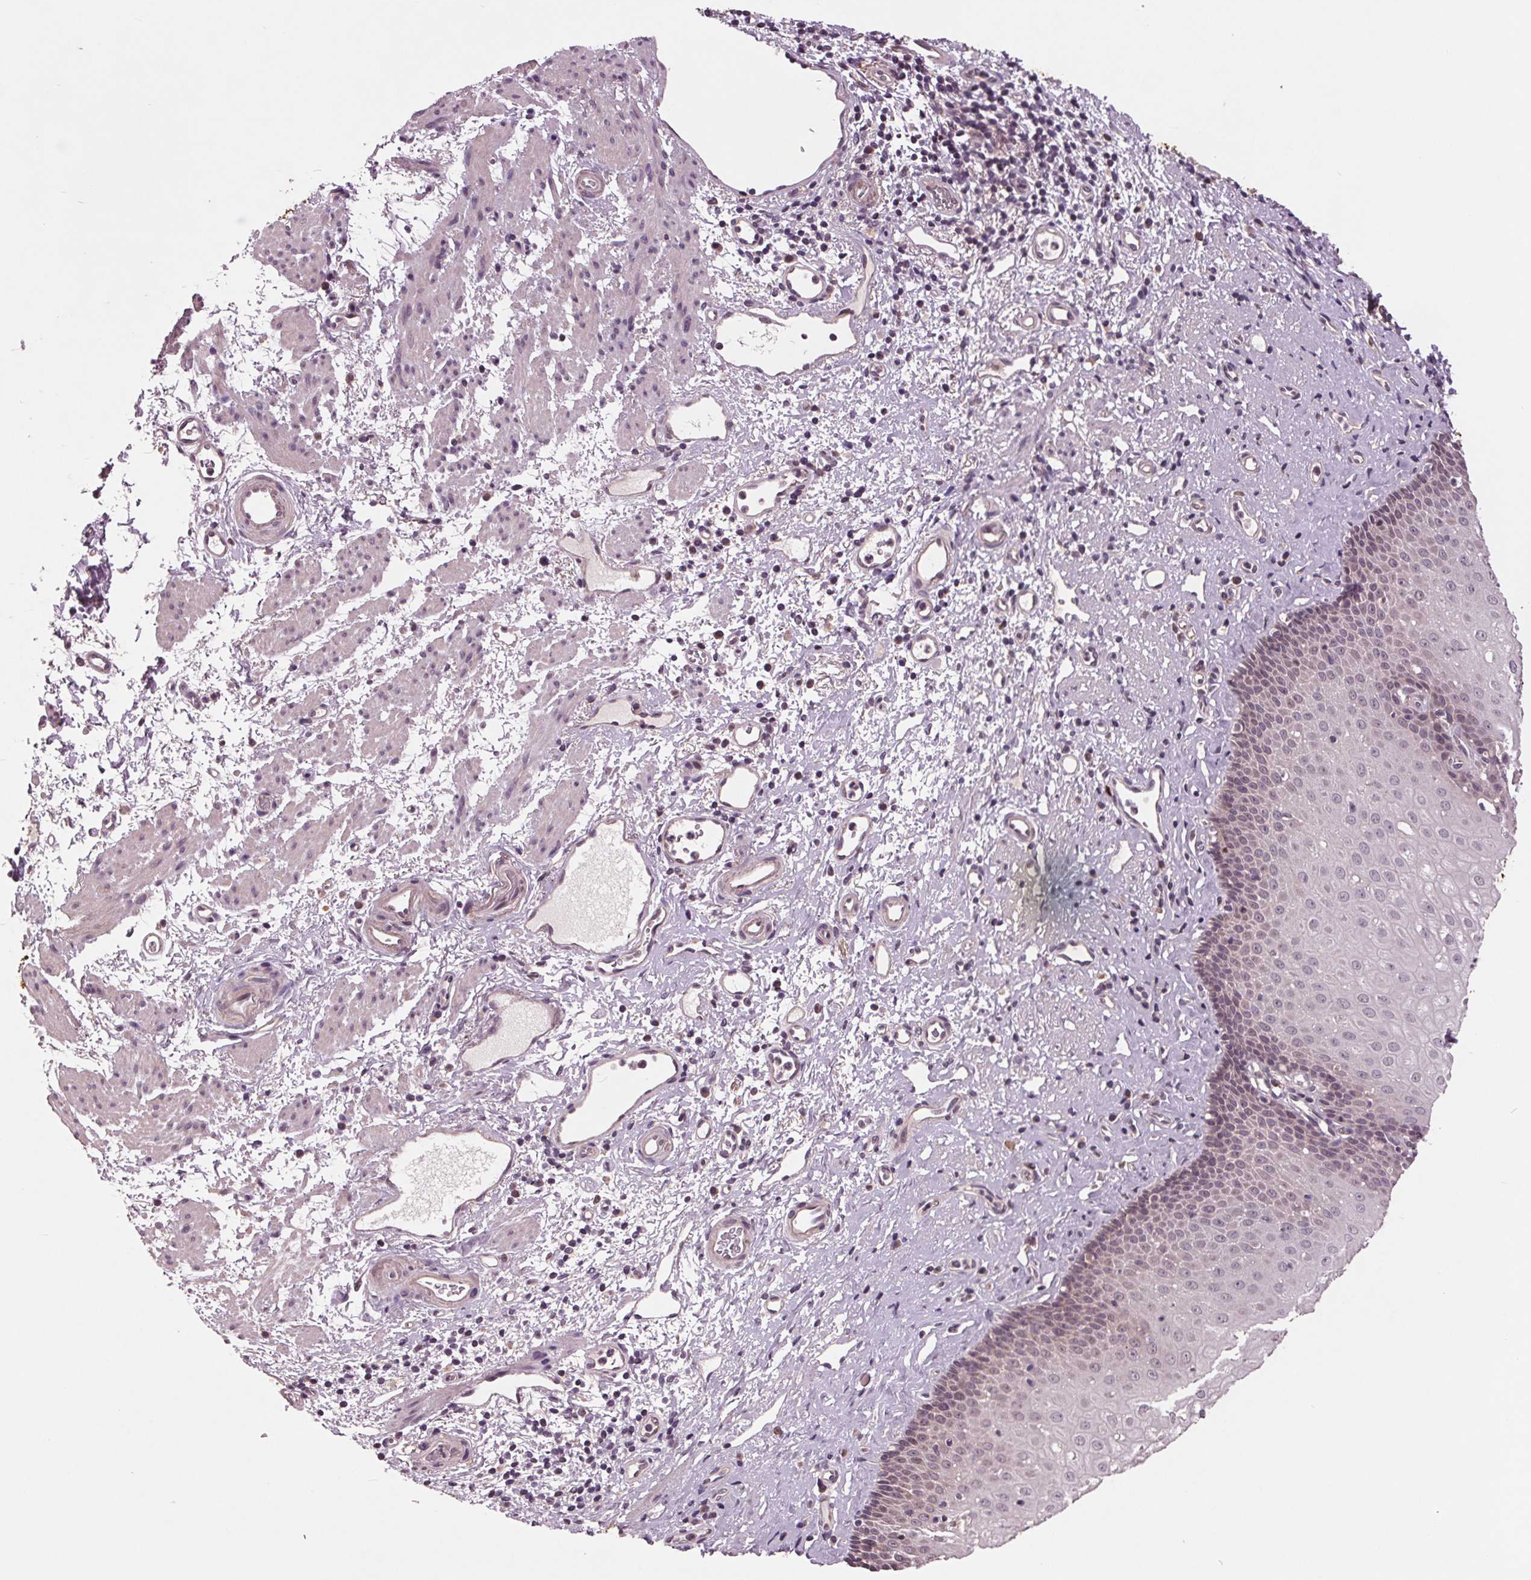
{"staining": {"intensity": "negative", "quantity": "none", "location": "none"}, "tissue": "esophagus", "cell_type": "Squamous epithelial cells", "image_type": "normal", "snomed": [{"axis": "morphology", "description": "Normal tissue, NOS"}, {"axis": "topography", "description": "Esophagus"}], "caption": "The photomicrograph exhibits no staining of squamous epithelial cells in benign esophagus.", "gene": "MAPK8", "patient": {"sex": "female", "age": 68}}